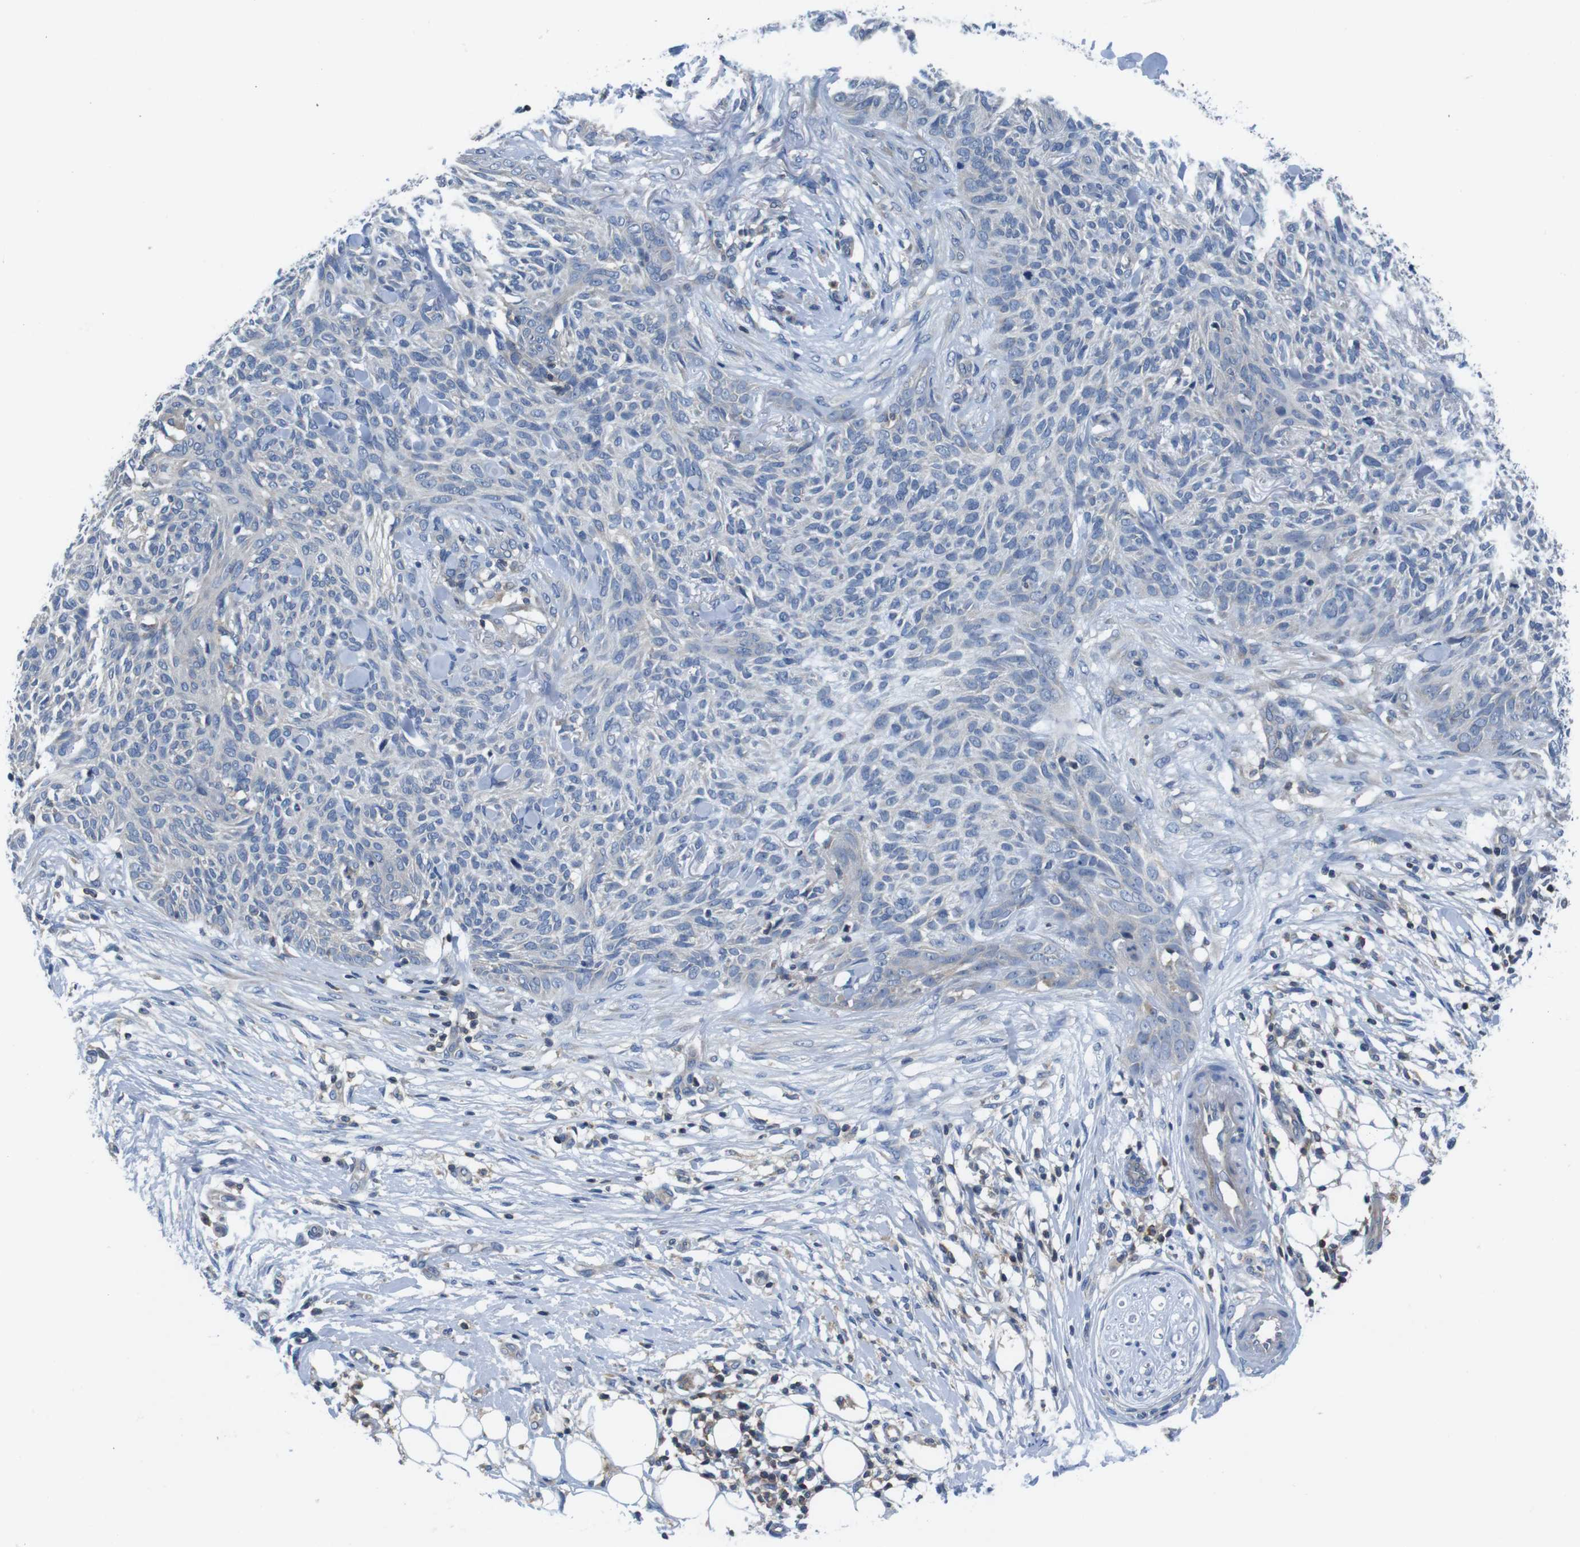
{"staining": {"intensity": "negative", "quantity": "none", "location": "none"}, "tissue": "skin cancer", "cell_type": "Tumor cells", "image_type": "cancer", "snomed": [{"axis": "morphology", "description": "Basal cell carcinoma"}, {"axis": "topography", "description": "Skin"}], "caption": "This is a histopathology image of immunohistochemistry (IHC) staining of skin basal cell carcinoma, which shows no staining in tumor cells.", "gene": "PIK3CD", "patient": {"sex": "female", "age": 84}}